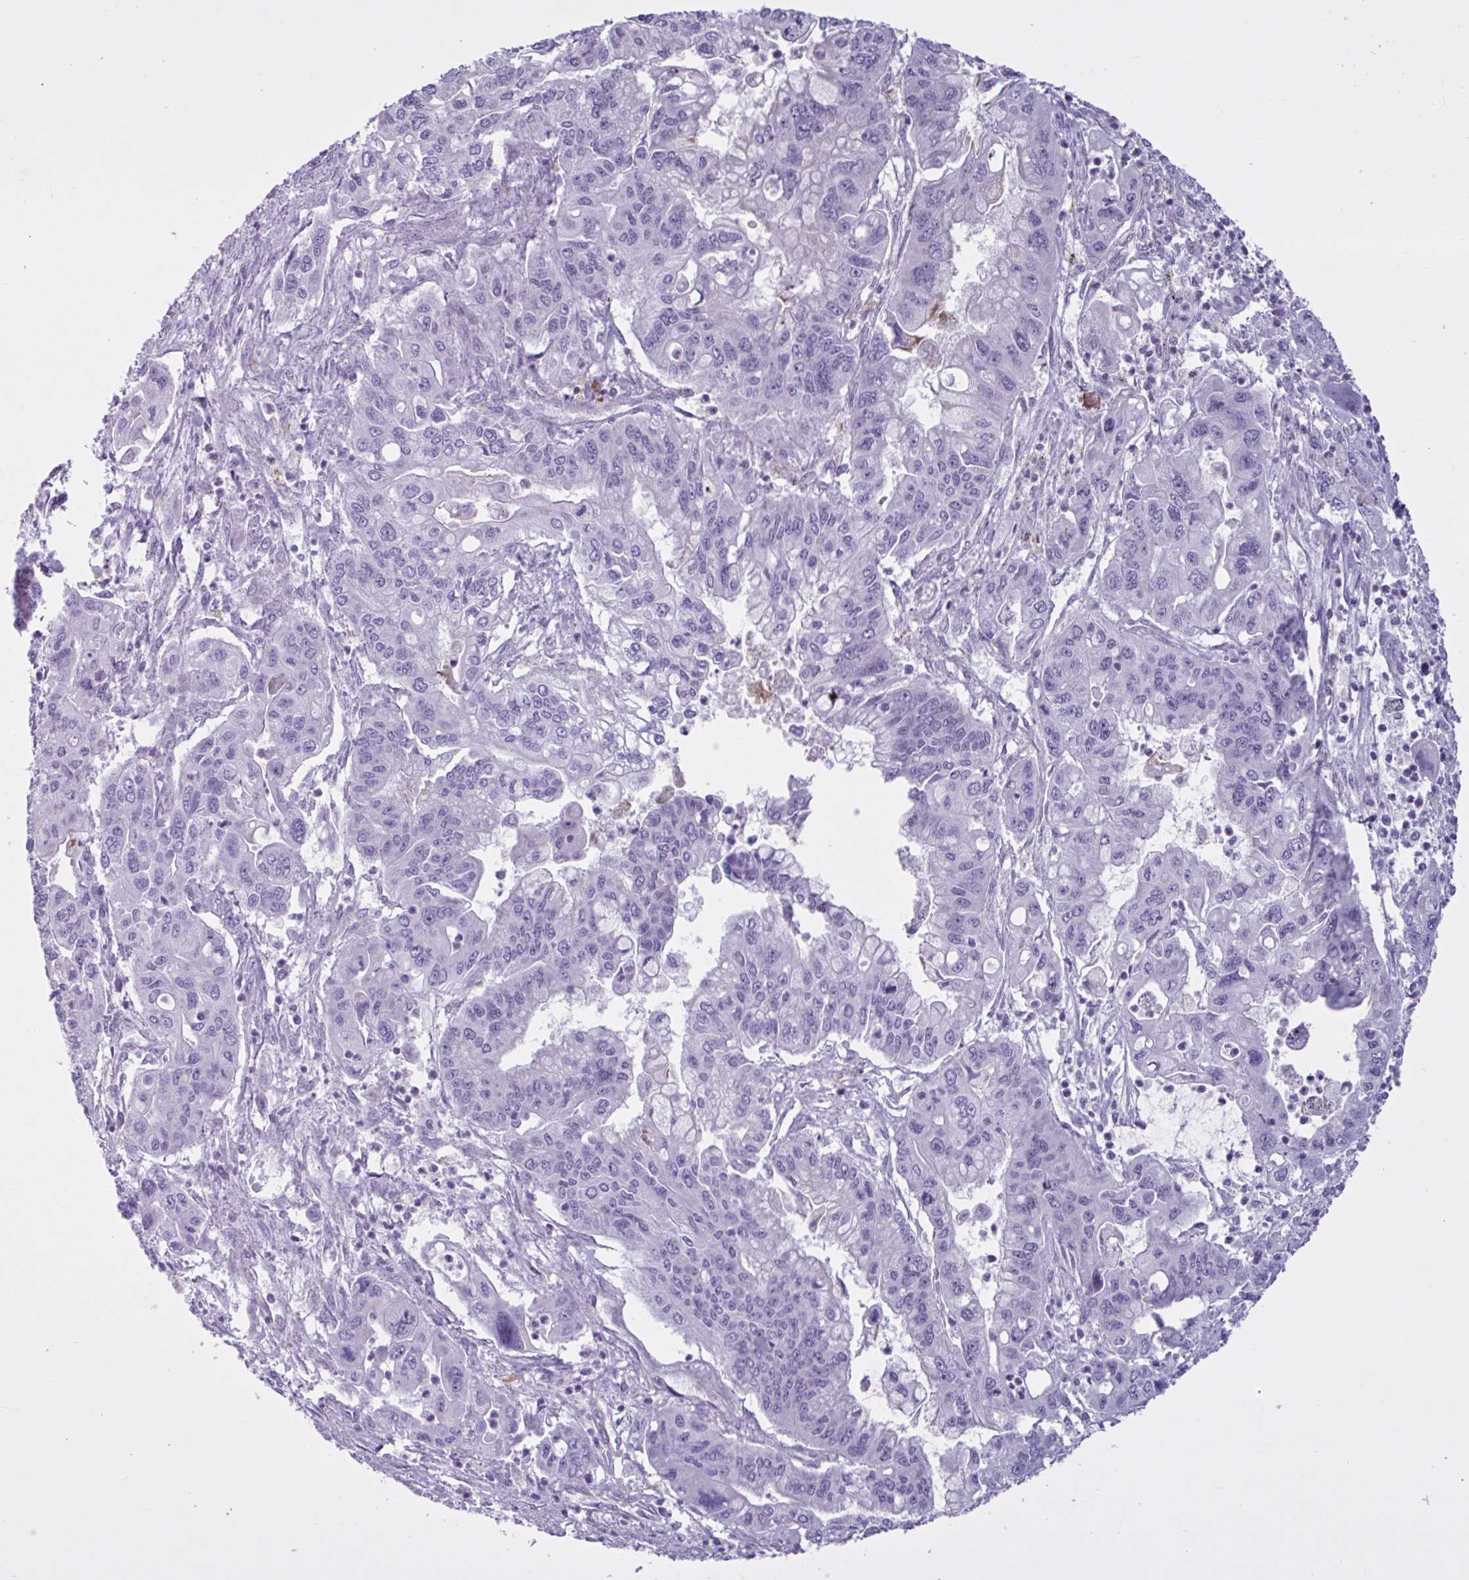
{"staining": {"intensity": "negative", "quantity": "none", "location": "none"}, "tissue": "pancreatic cancer", "cell_type": "Tumor cells", "image_type": "cancer", "snomed": [{"axis": "morphology", "description": "Adenocarcinoma, NOS"}, {"axis": "topography", "description": "Pancreas"}], "caption": "Protein analysis of pancreatic cancer (adenocarcinoma) reveals no significant staining in tumor cells.", "gene": "TMEM86B", "patient": {"sex": "male", "age": 62}}